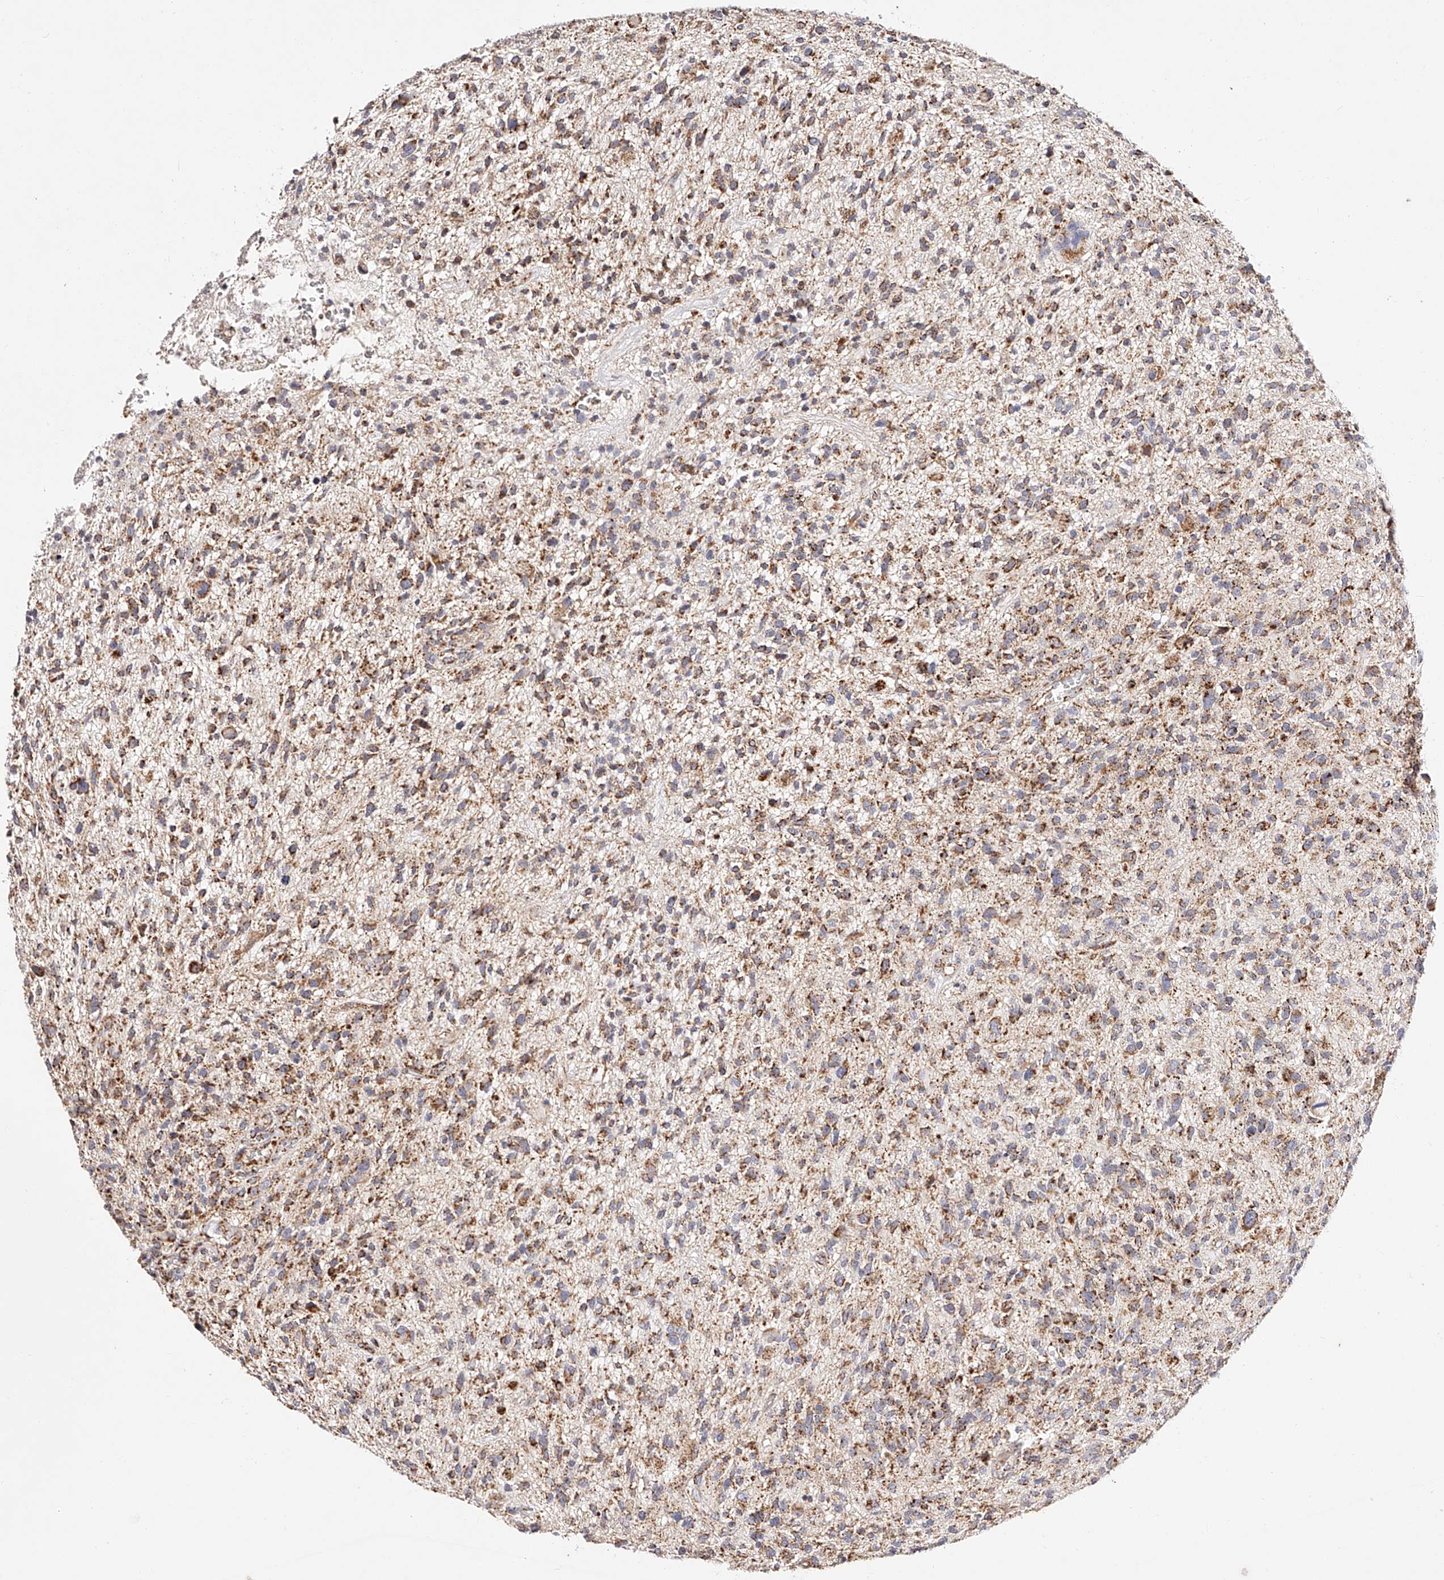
{"staining": {"intensity": "moderate", "quantity": ">75%", "location": "cytoplasmic/membranous"}, "tissue": "glioma", "cell_type": "Tumor cells", "image_type": "cancer", "snomed": [{"axis": "morphology", "description": "Glioma, malignant, High grade"}, {"axis": "topography", "description": "Brain"}], "caption": "IHC (DAB (3,3'-diaminobenzidine)) staining of human malignant glioma (high-grade) reveals moderate cytoplasmic/membranous protein staining in approximately >75% of tumor cells. (DAB (3,3'-diaminobenzidine) IHC, brown staining for protein, blue staining for nuclei).", "gene": "NDUFV3", "patient": {"sex": "male", "age": 47}}